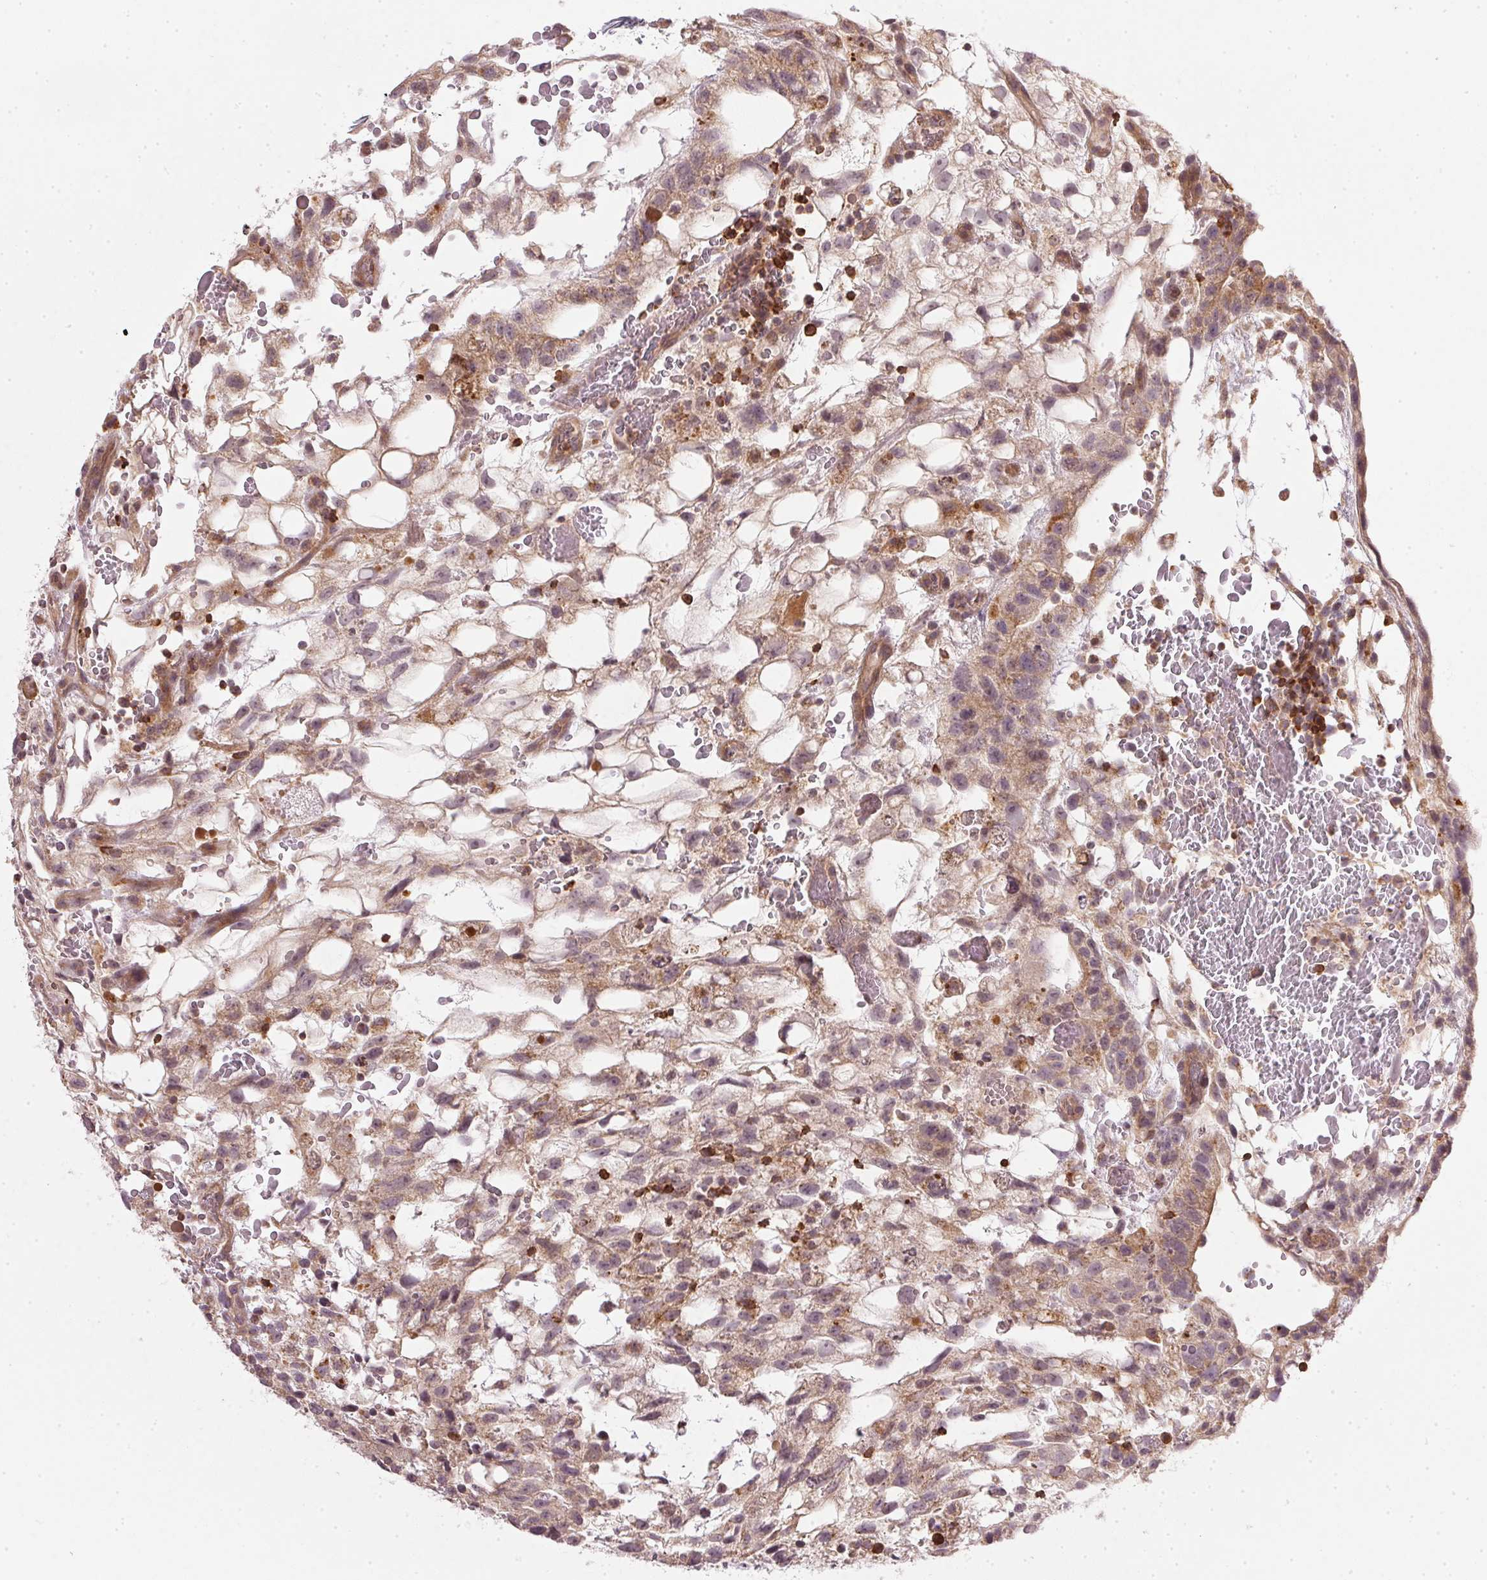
{"staining": {"intensity": "weak", "quantity": "25%-75%", "location": "cytoplasmic/membranous"}, "tissue": "testis cancer", "cell_type": "Tumor cells", "image_type": "cancer", "snomed": [{"axis": "morphology", "description": "Normal tissue, NOS"}, {"axis": "morphology", "description": "Carcinoma, Embryonal, NOS"}, {"axis": "topography", "description": "Testis"}], "caption": "Testis embryonal carcinoma stained for a protein shows weak cytoplasmic/membranous positivity in tumor cells.", "gene": "NADK2", "patient": {"sex": "male", "age": 32}}